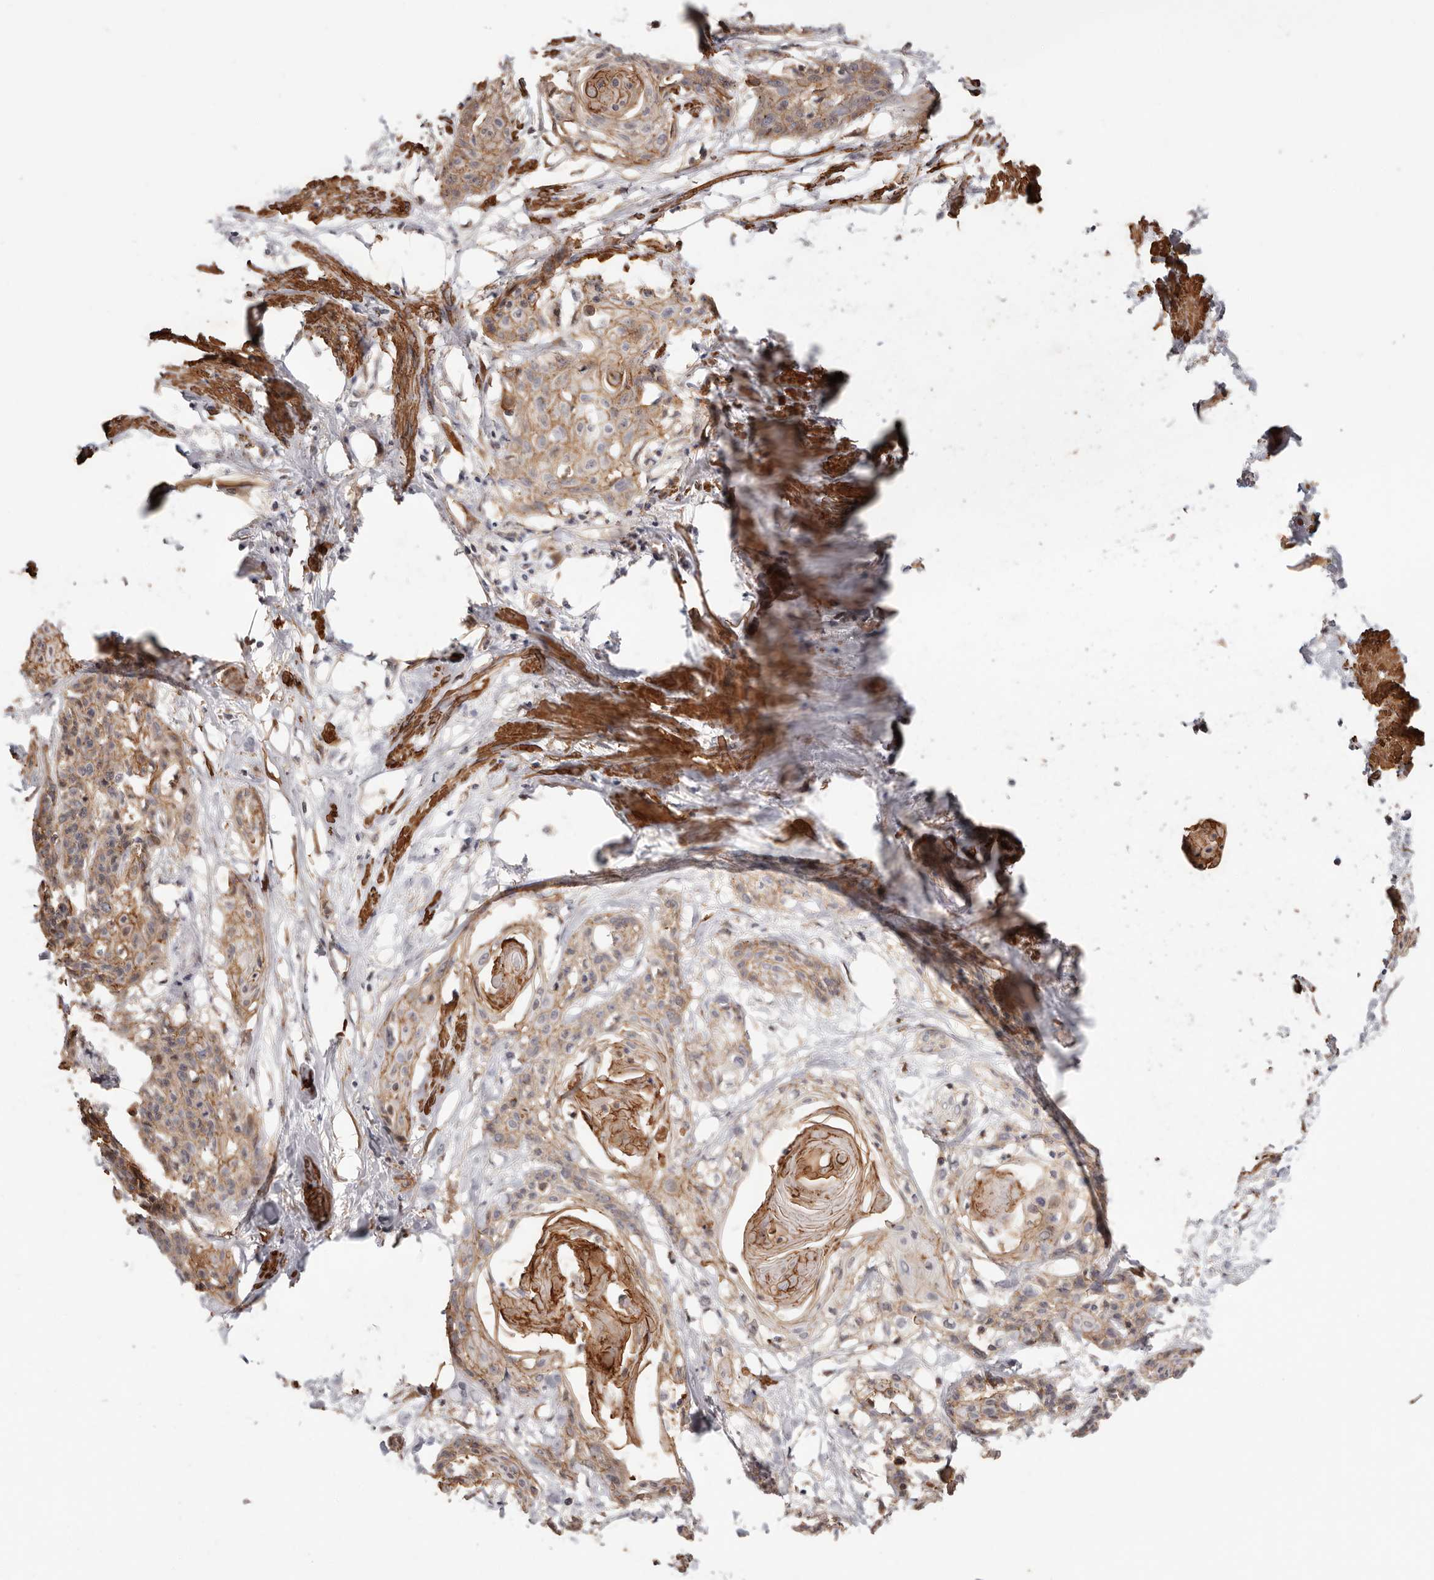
{"staining": {"intensity": "moderate", "quantity": "25%-75%", "location": "cytoplasmic/membranous"}, "tissue": "cervical cancer", "cell_type": "Tumor cells", "image_type": "cancer", "snomed": [{"axis": "morphology", "description": "Squamous cell carcinoma, NOS"}, {"axis": "topography", "description": "Cervix"}], "caption": "Cervical squamous cell carcinoma stained with immunohistochemistry (IHC) shows moderate cytoplasmic/membranous expression in about 25%-75% of tumor cells.", "gene": "TRIP13", "patient": {"sex": "female", "age": 57}}